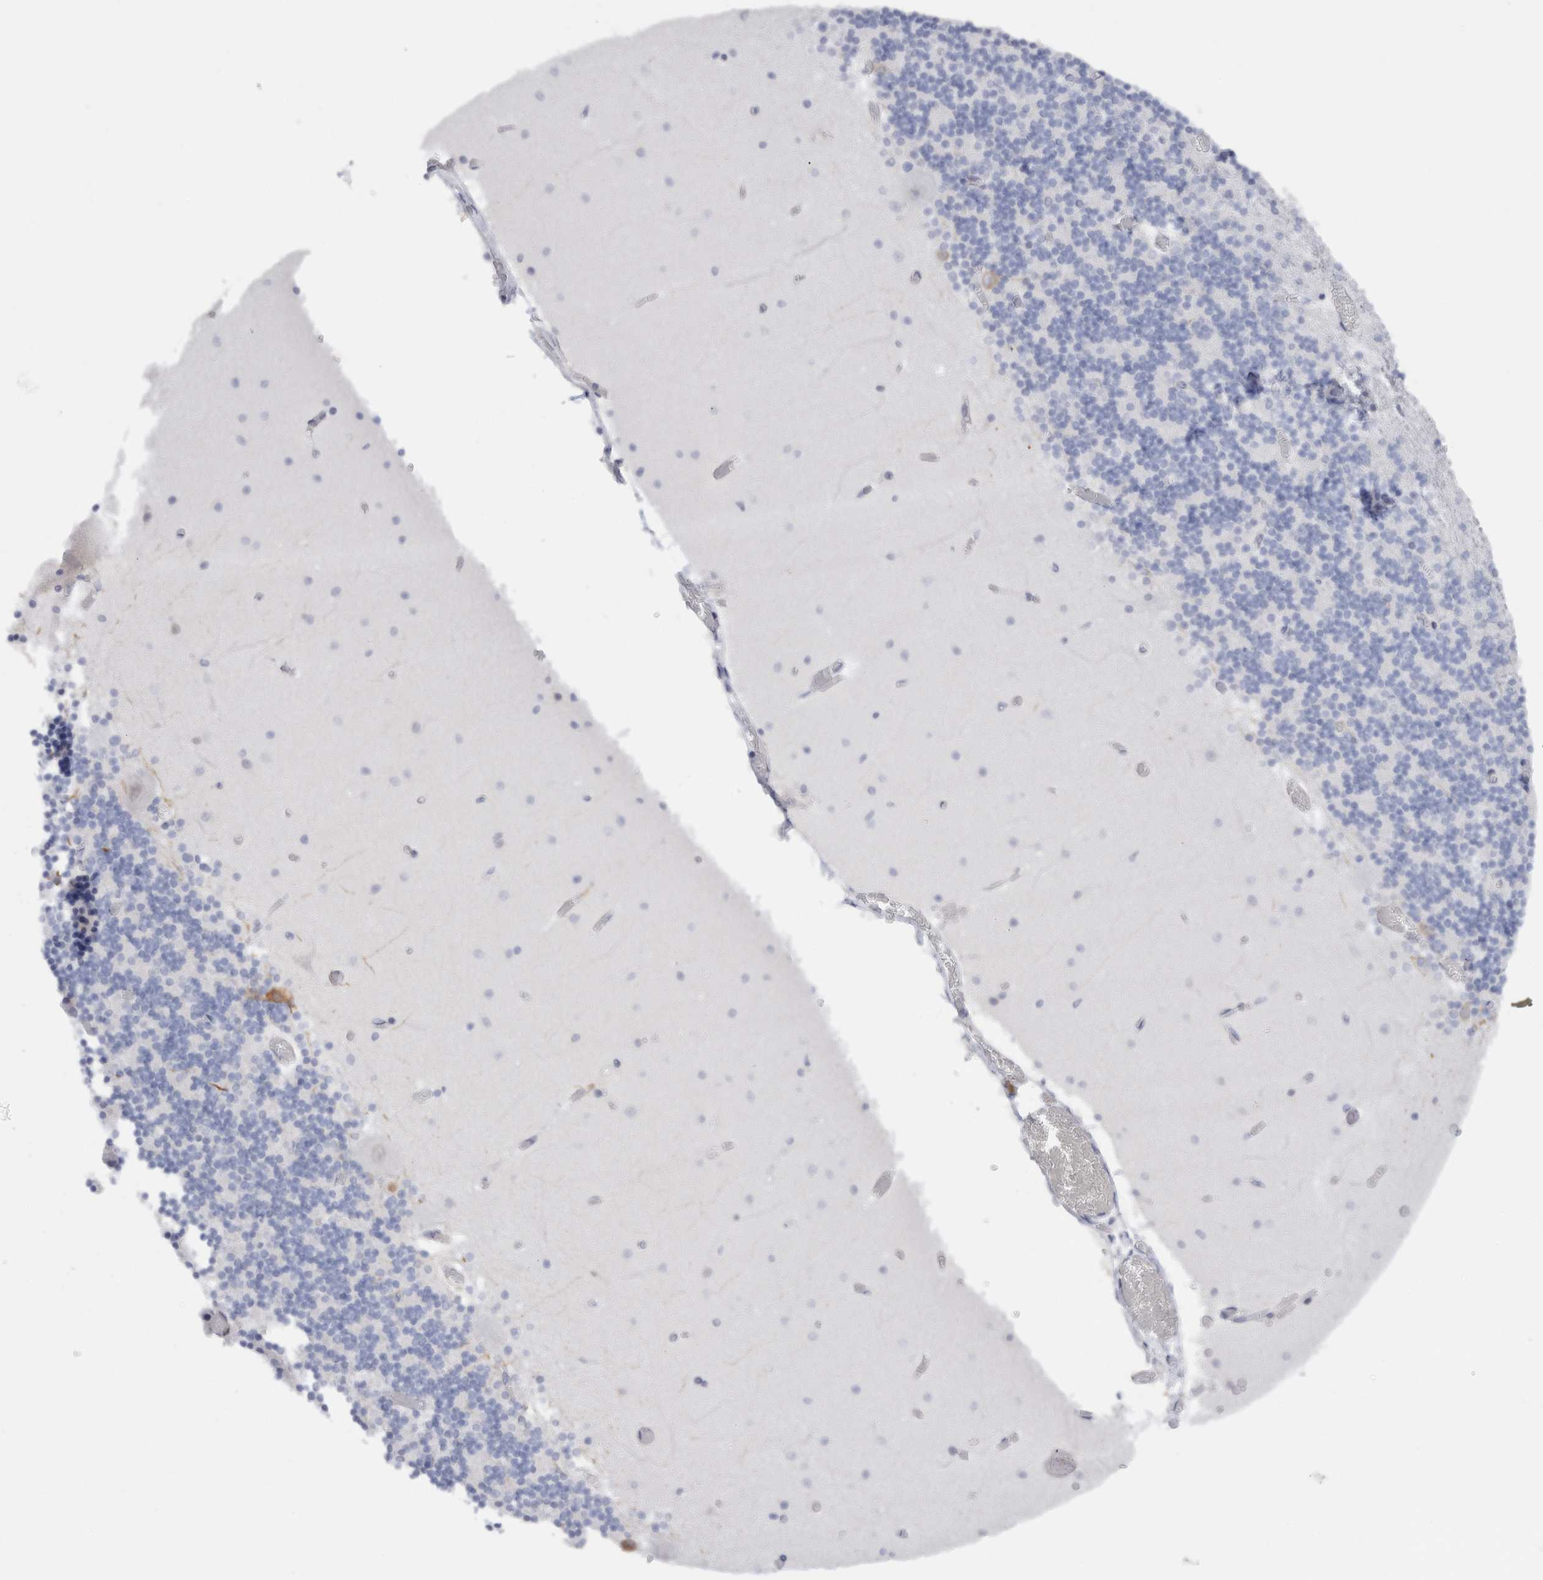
{"staining": {"intensity": "strong", "quantity": "<25%", "location": "cytoplasmic/membranous"}, "tissue": "cerebellum", "cell_type": "Cells in granular layer", "image_type": "normal", "snomed": [{"axis": "morphology", "description": "Normal tissue, NOS"}, {"axis": "topography", "description": "Cerebellum"}], "caption": "The micrograph displays immunohistochemical staining of normal cerebellum. There is strong cytoplasmic/membranous staining is identified in approximately <25% of cells in granular layer.", "gene": "C9orf50", "patient": {"sex": "female", "age": 28}}